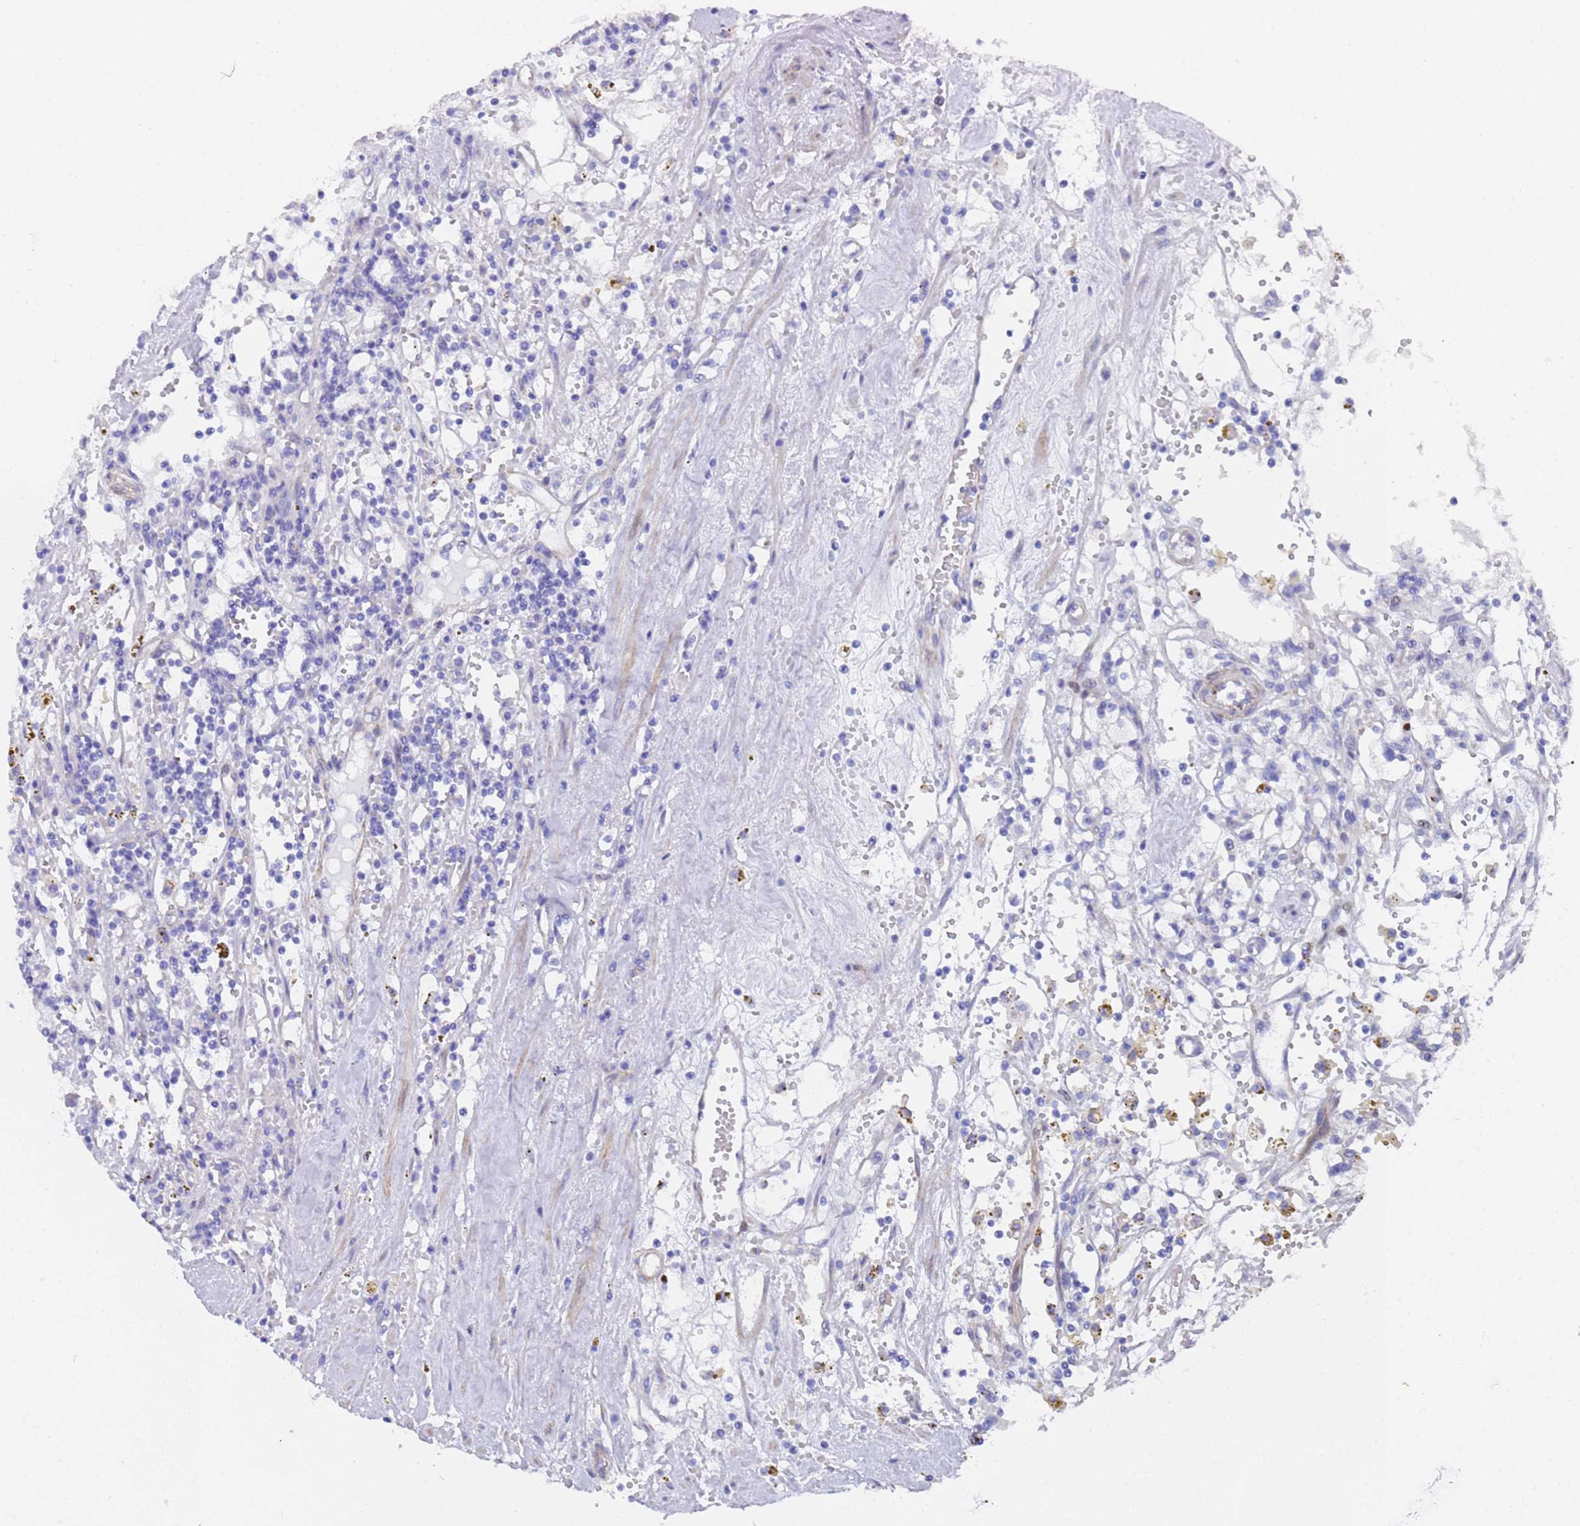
{"staining": {"intensity": "negative", "quantity": "none", "location": "none"}, "tissue": "renal cancer", "cell_type": "Tumor cells", "image_type": "cancer", "snomed": [{"axis": "morphology", "description": "Adenocarcinoma, NOS"}, {"axis": "topography", "description": "Kidney"}], "caption": "The IHC histopathology image has no significant positivity in tumor cells of renal cancer tissue.", "gene": "TUBB1", "patient": {"sex": "male", "age": 56}}